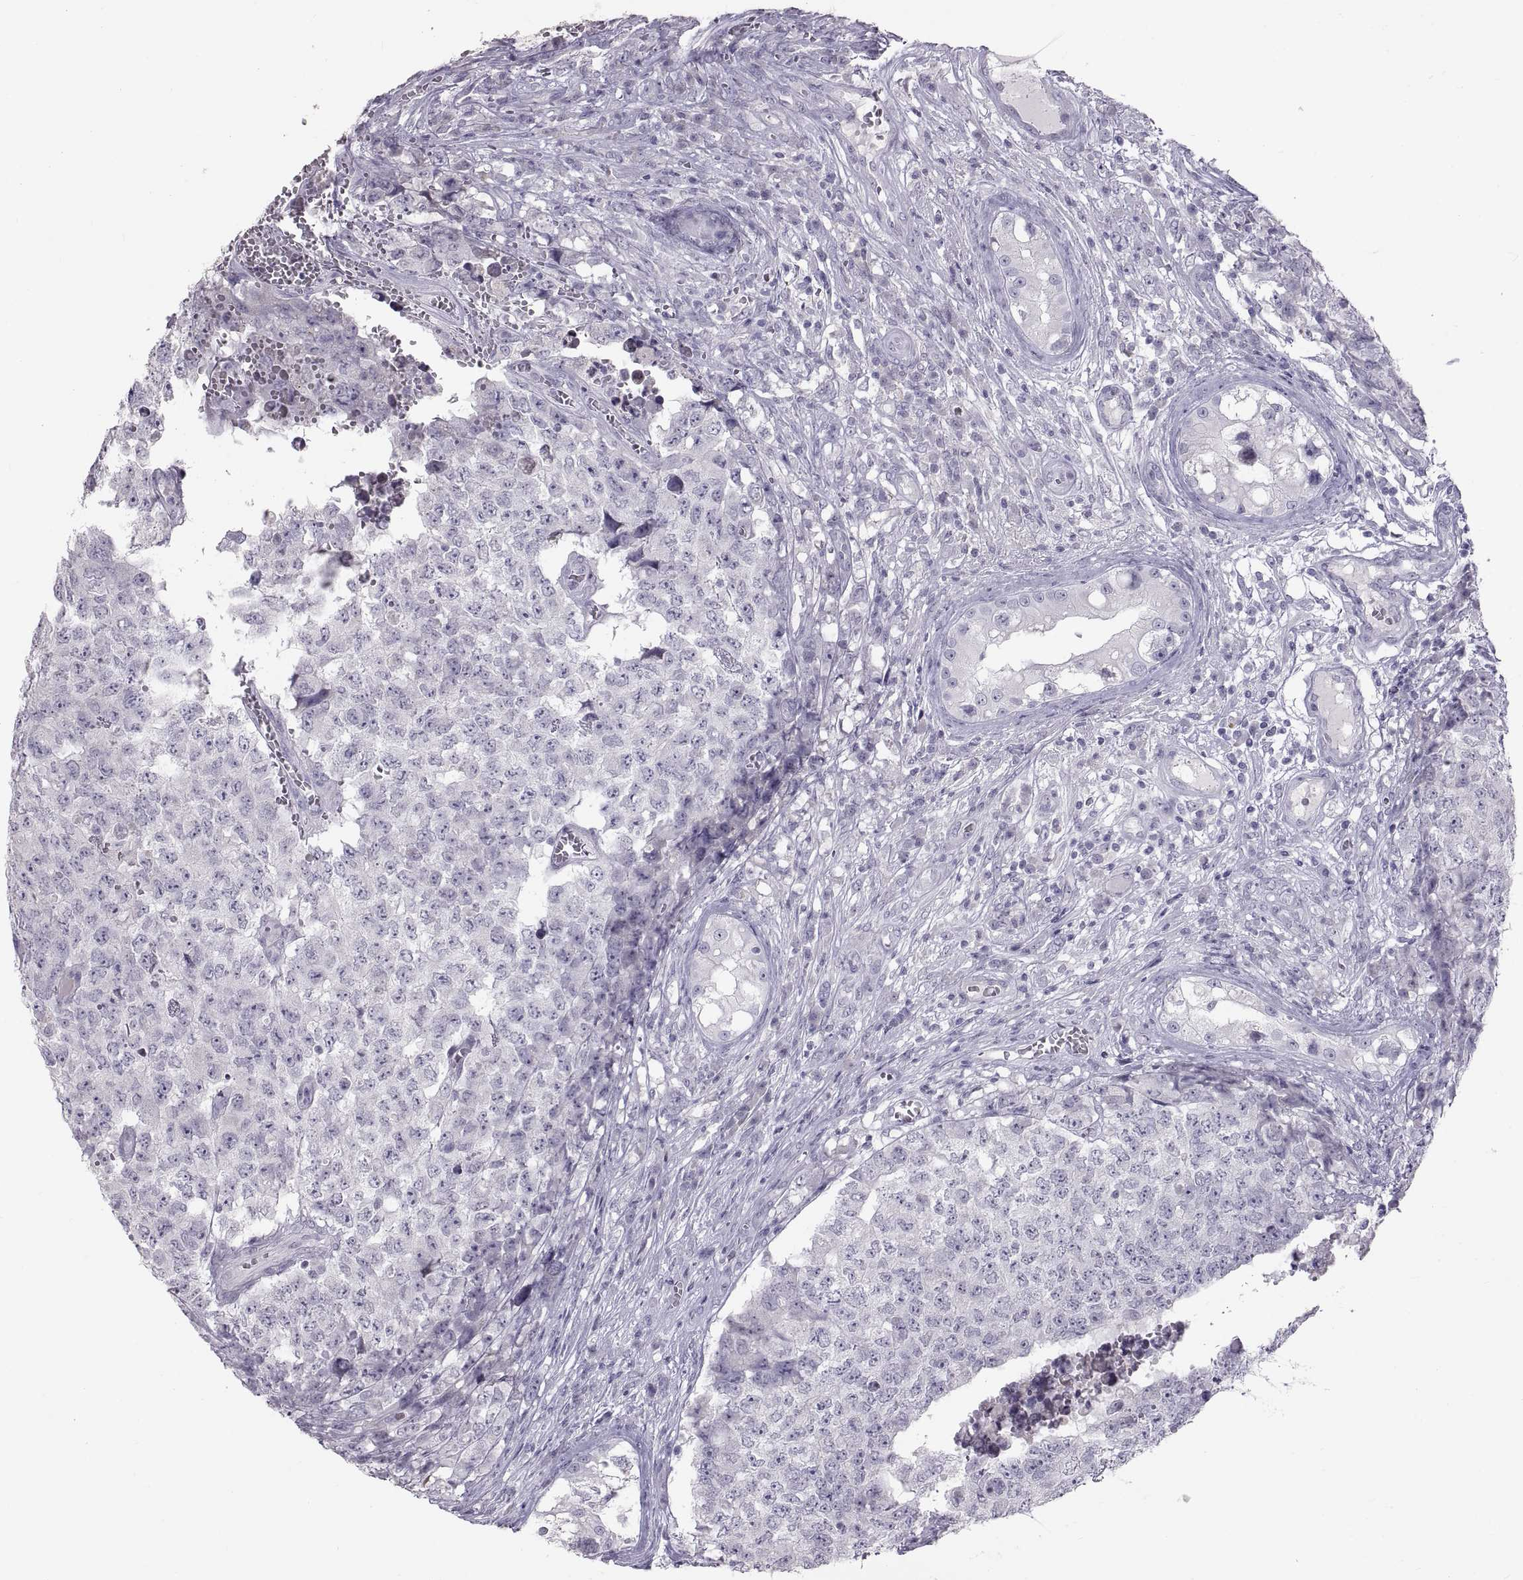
{"staining": {"intensity": "negative", "quantity": "none", "location": "none"}, "tissue": "testis cancer", "cell_type": "Tumor cells", "image_type": "cancer", "snomed": [{"axis": "morphology", "description": "Carcinoma, Embryonal, NOS"}, {"axis": "topography", "description": "Testis"}], "caption": "High magnification brightfield microscopy of testis cancer stained with DAB (3,3'-diaminobenzidine) (brown) and counterstained with hematoxylin (blue): tumor cells show no significant staining.", "gene": "SPACDR", "patient": {"sex": "male", "age": 23}}